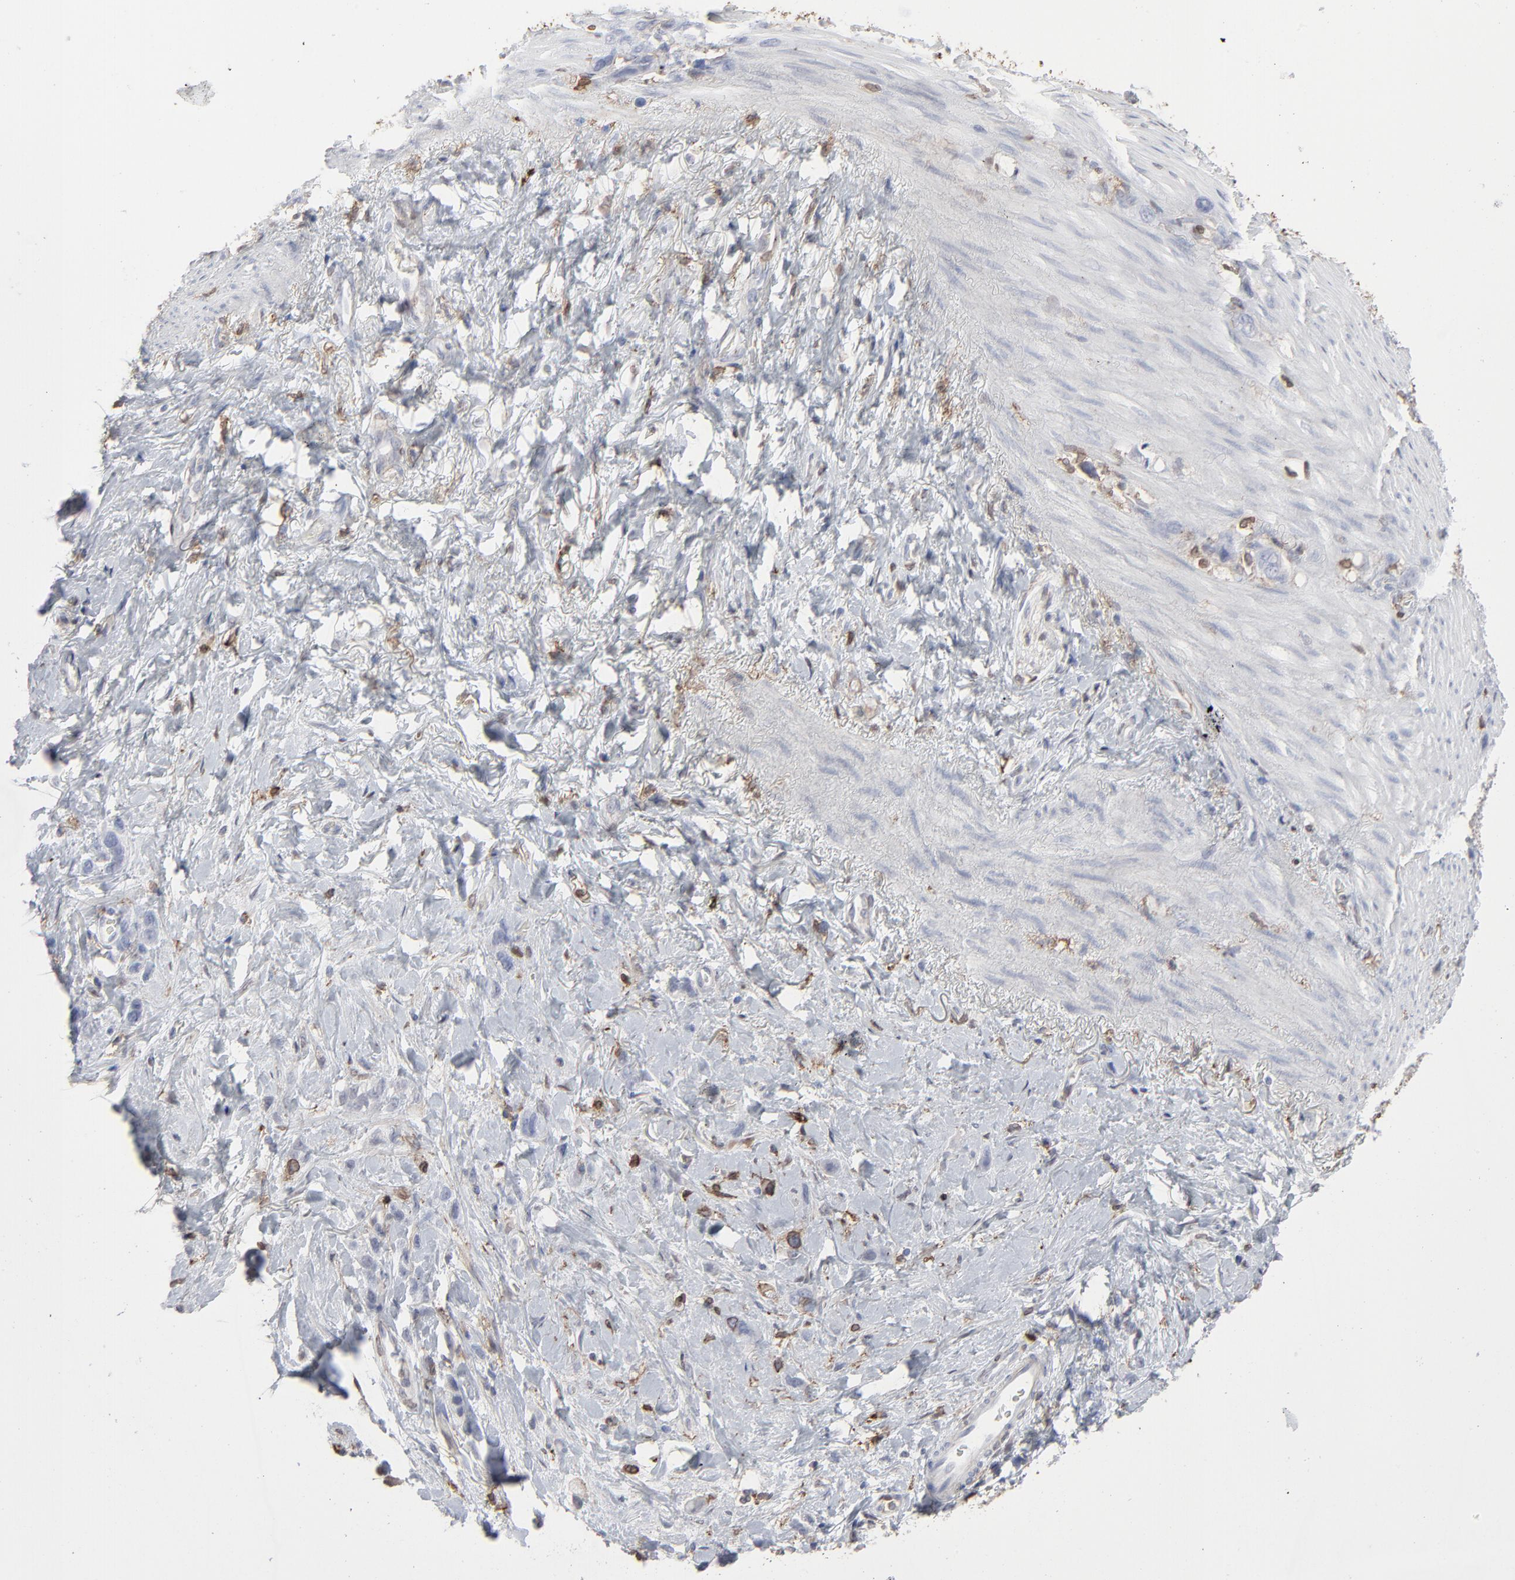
{"staining": {"intensity": "weak", "quantity": "25%-75%", "location": "cytoplasmic/membranous"}, "tissue": "stomach cancer", "cell_type": "Tumor cells", "image_type": "cancer", "snomed": [{"axis": "morphology", "description": "Normal tissue, NOS"}, {"axis": "morphology", "description": "Adenocarcinoma, NOS"}, {"axis": "morphology", "description": "Adenocarcinoma, High grade"}, {"axis": "topography", "description": "Stomach, upper"}, {"axis": "topography", "description": "Stomach"}], "caption": "Adenocarcinoma (stomach) stained with immunohistochemistry displays weak cytoplasmic/membranous positivity in approximately 25%-75% of tumor cells. (IHC, brightfield microscopy, high magnification).", "gene": "ANXA5", "patient": {"sex": "female", "age": 65}}